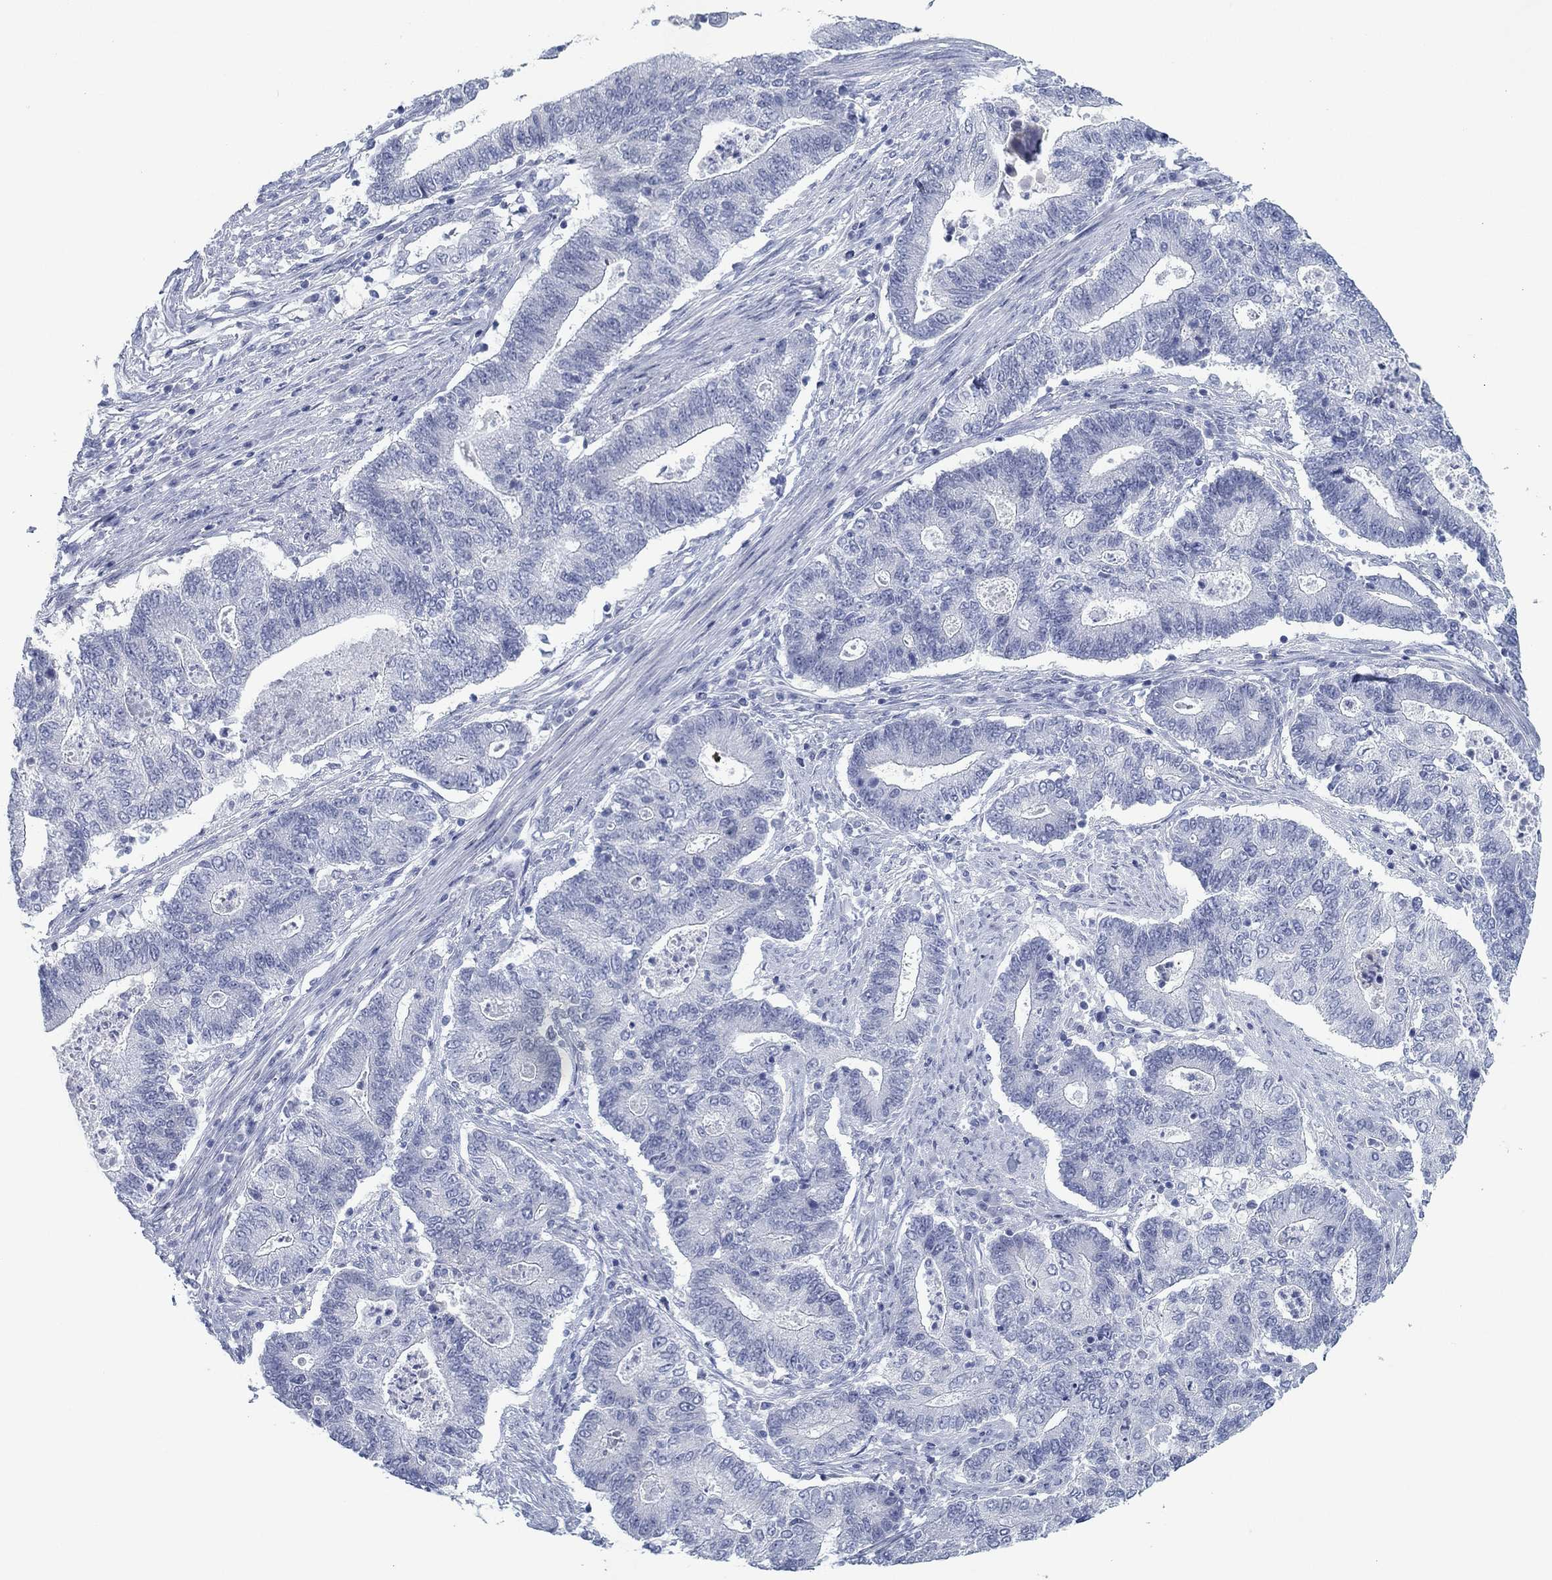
{"staining": {"intensity": "negative", "quantity": "none", "location": "none"}, "tissue": "endometrial cancer", "cell_type": "Tumor cells", "image_type": "cancer", "snomed": [{"axis": "morphology", "description": "Adenocarcinoma, NOS"}, {"axis": "topography", "description": "Uterus"}, {"axis": "topography", "description": "Endometrium"}], "caption": "Endometrial cancer (adenocarcinoma) stained for a protein using immunohistochemistry demonstrates no expression tumor cells.", "gene": "DNAL1", "patient": {"sex": "female", "age": 54}}